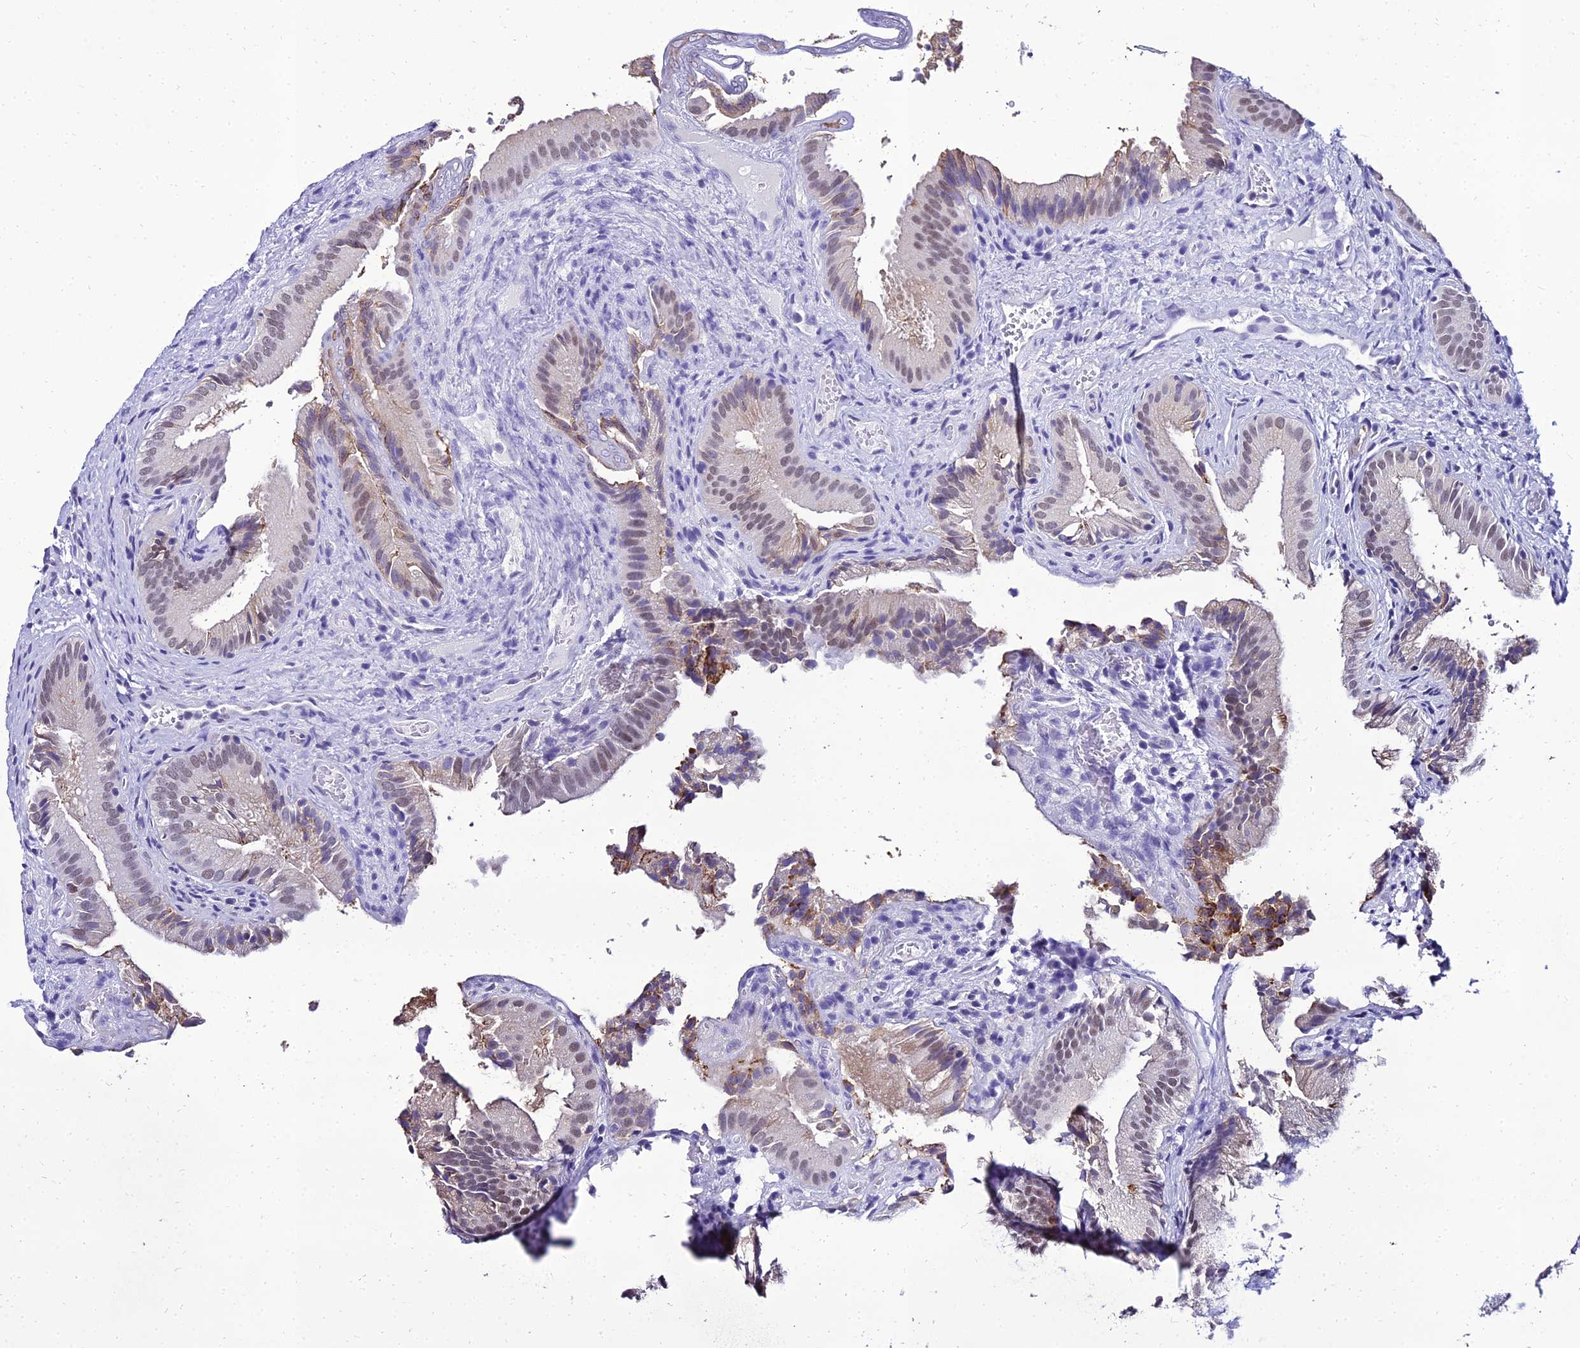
{"staining": {"intensity": "moderate", "quantity": "<25%", "location": "nuclear"}, "tissue": "gallbladder", "cell_type": "Glandular cells", "image_type": "normal", "snomed": [{"axis": "morphology", "description": "Normal tissue, NOS"}, {"axis": "topography", "description": "Gallbladder"}], "caption": "Unremarkable gallbladder reveals moderate nuclear positivity in about <25% of glandular cells, visualized by immunohistochemistry. The staining is performed using DAB brown chromogen to label protein expression. The nuclei are counter-stained blue using hematoxylin.", "gene": "PPP4R2", "patient": {"sex": "female", "age": 30}}